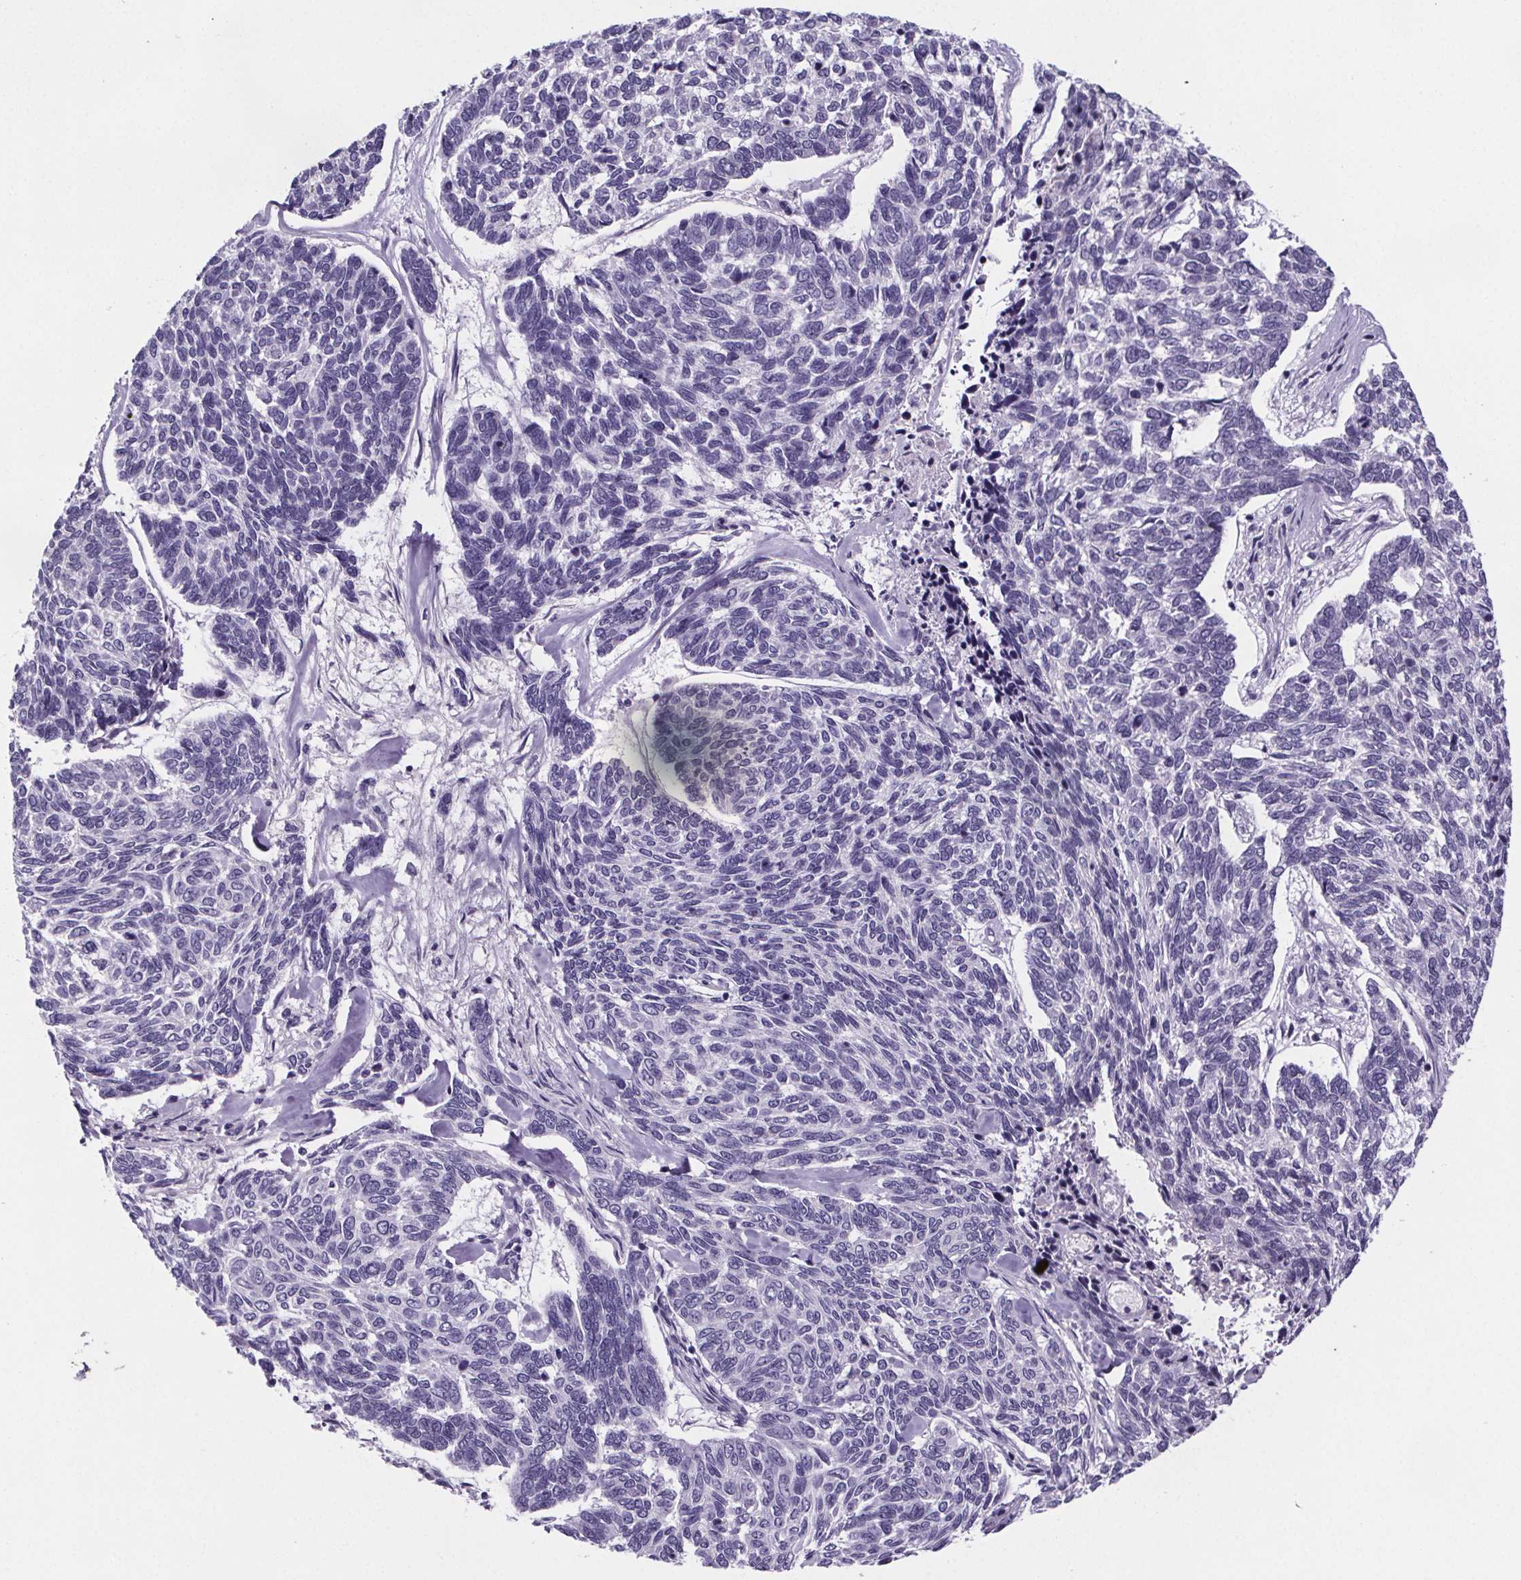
{"staining": {"intensity": "negative", "quantity": "none", "location": "none"}, "tissue": "skin cancer", "cell_type": "Tumor cells", "image_type": "cancer", "snomed": [{"axis": "morphology", "description": "Basal cell carcinoma"}, {"axis": "topography", "description": "Skin"}], "caption": "Tumor cells show no significant protein staining in skin basal cell carcinoma.", "gene": "CUBN", "patient": {"sex": "female", "age": 65}}